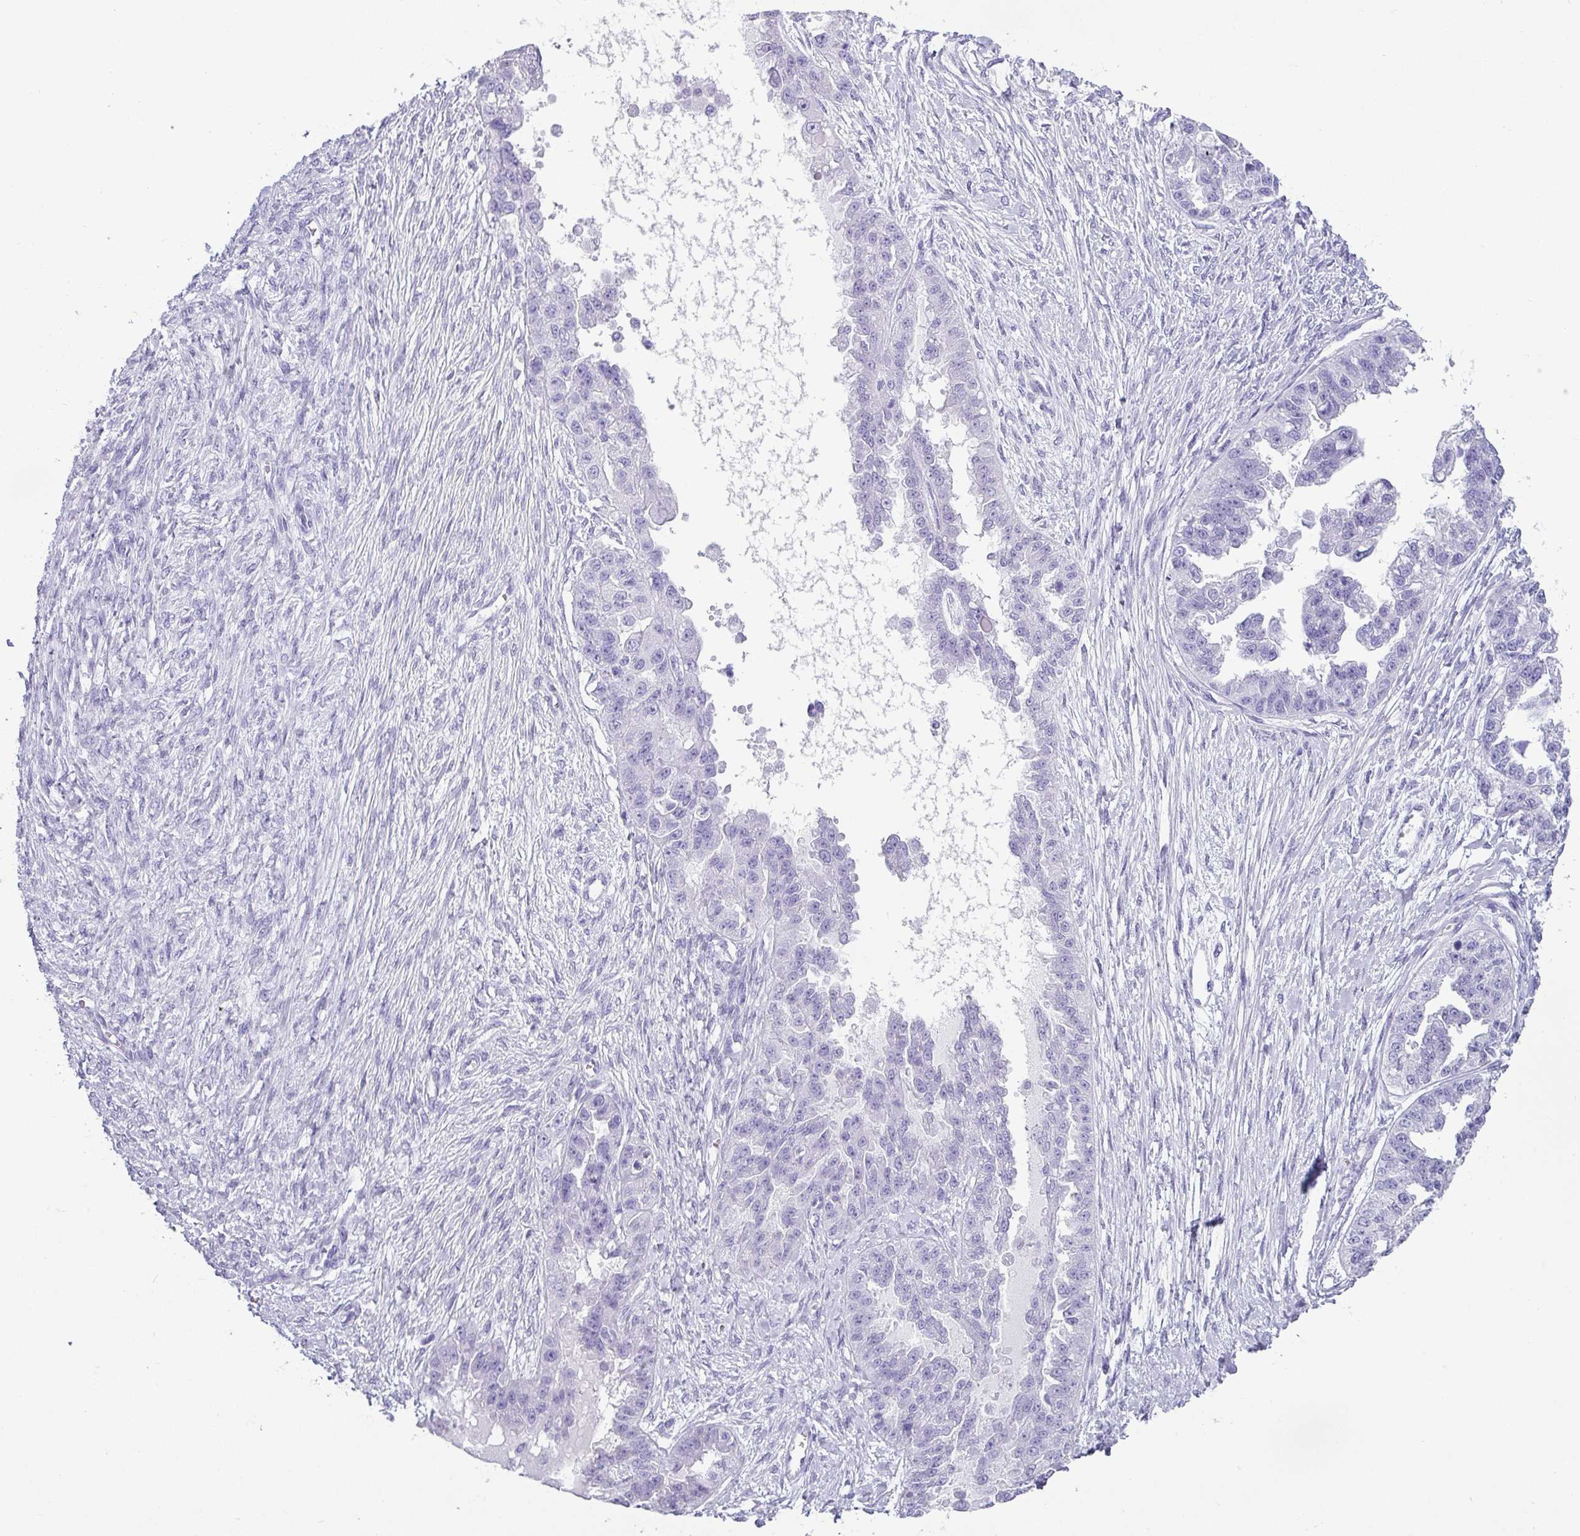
{"staining": {"intensity": "negative", "quantity": "none", "location": "none"}, "tissue": "ovarian cancer", "cell_type": "Tumor cells", "image_type": "cancer", "snomed": [{"axis": "morphology", "description": "Cystadenocarcinoma, serous, NOS"}, {"axis": "topography", "description": "Ovary"}], "caption": "Ovarian cancer (serous cystadenocarcinoma) stained for a protein using immunohistochemistry (IHC) reveals no staining tumor cells.", "gene": "VCY1B", "patient": {"sex": "female", "age": 58}}